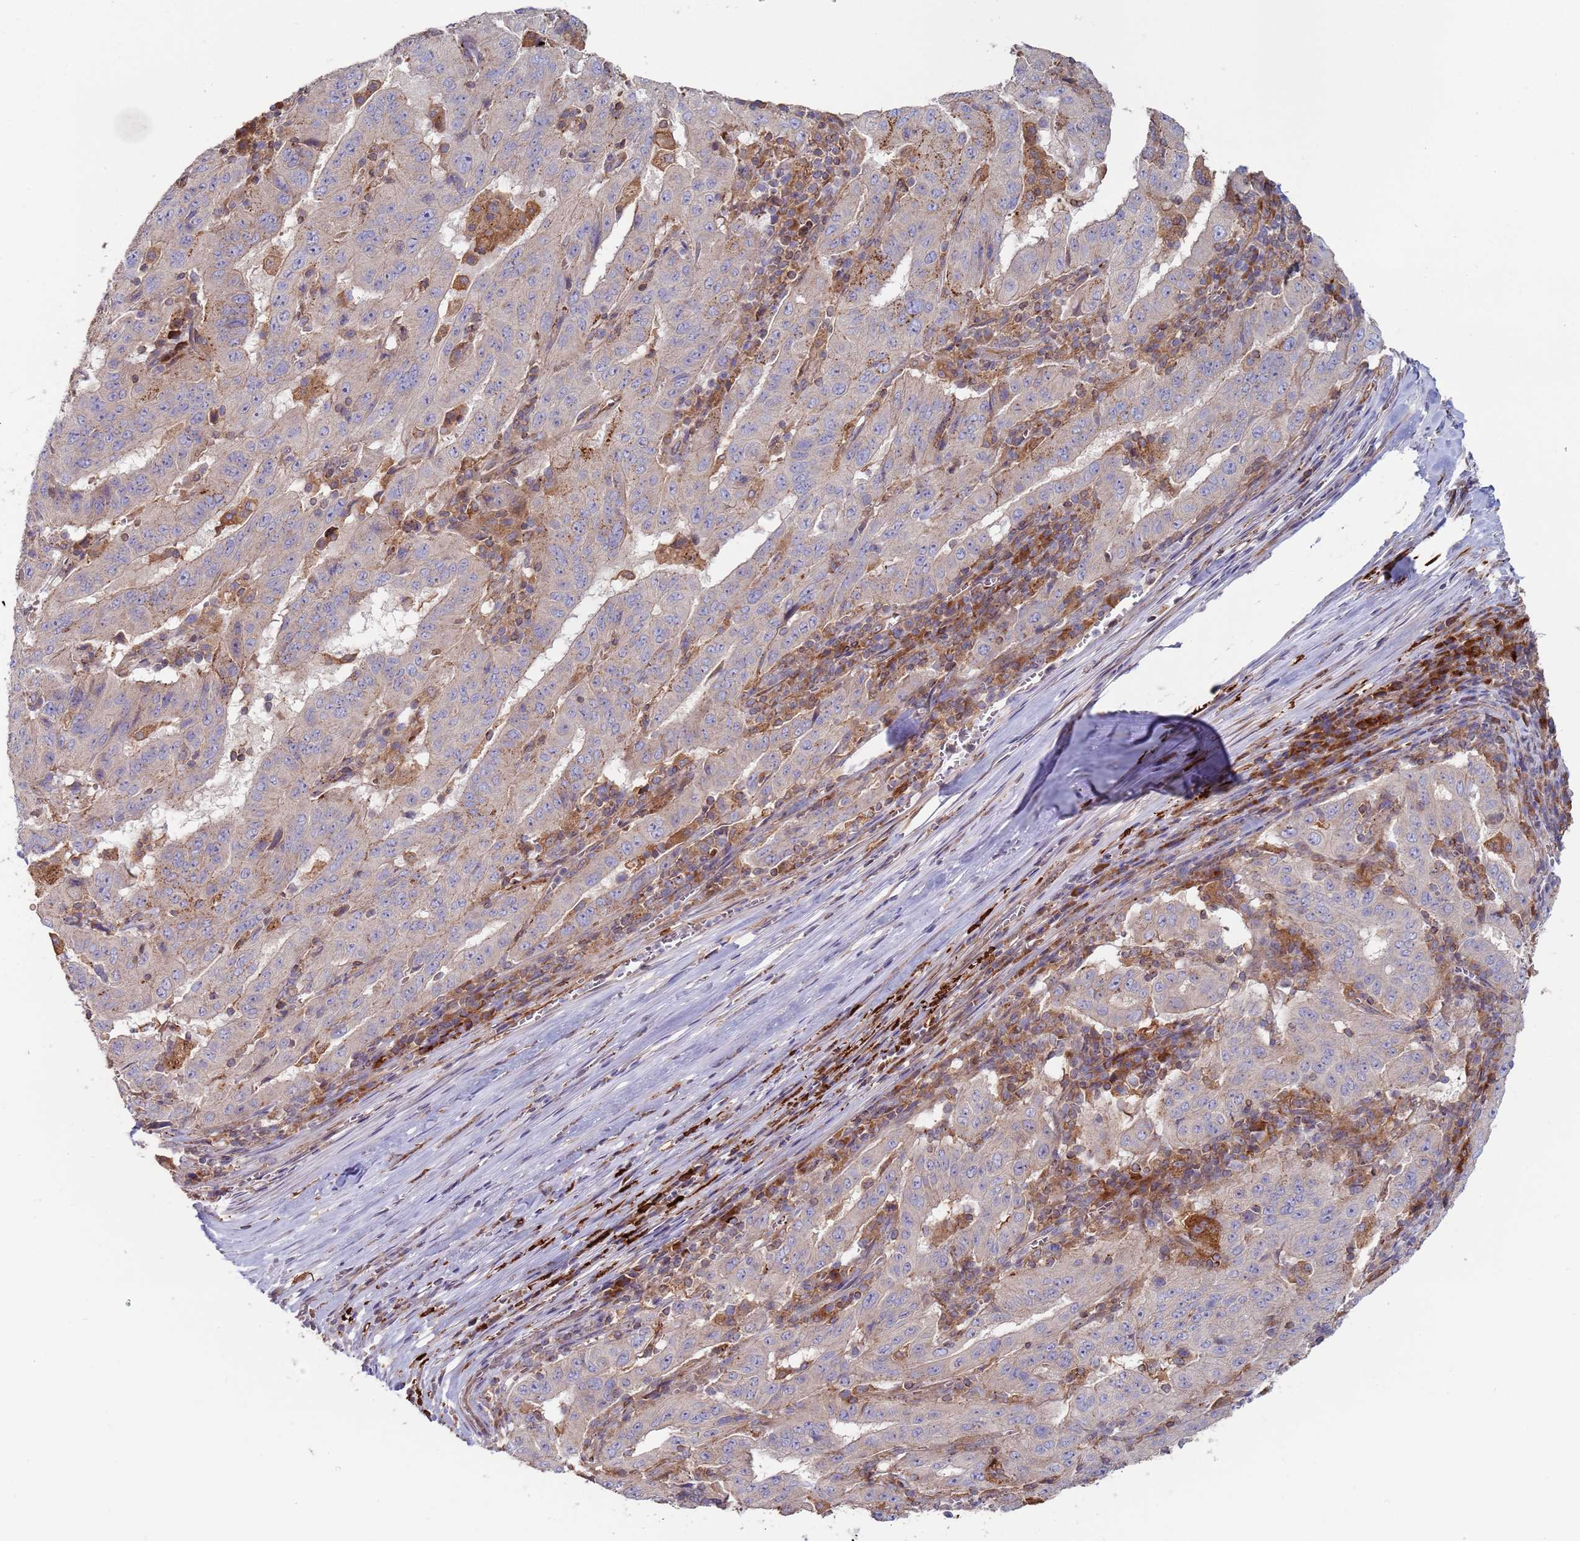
{"staining": {"intensity": "negative", "quantity": "none", "location": "none"}, "tissue": "pancreatic cancer", "cell_type": "Tumor cells", "image_type": "cancer", "snomed": [{"axis": "morphology", "description": "Adenocarcinoma, NOS"}, {"axis": "topography", "description": "Pancreas"}], "caption": "A high-resolution image shows immunohistochemistry (IHC) staining of adenocarcinoma (pancreatic), which exhibits no significant positivity in tumor cells.", "gene": "MALRD1", "patient": {"sex": "male", "age": 63}}